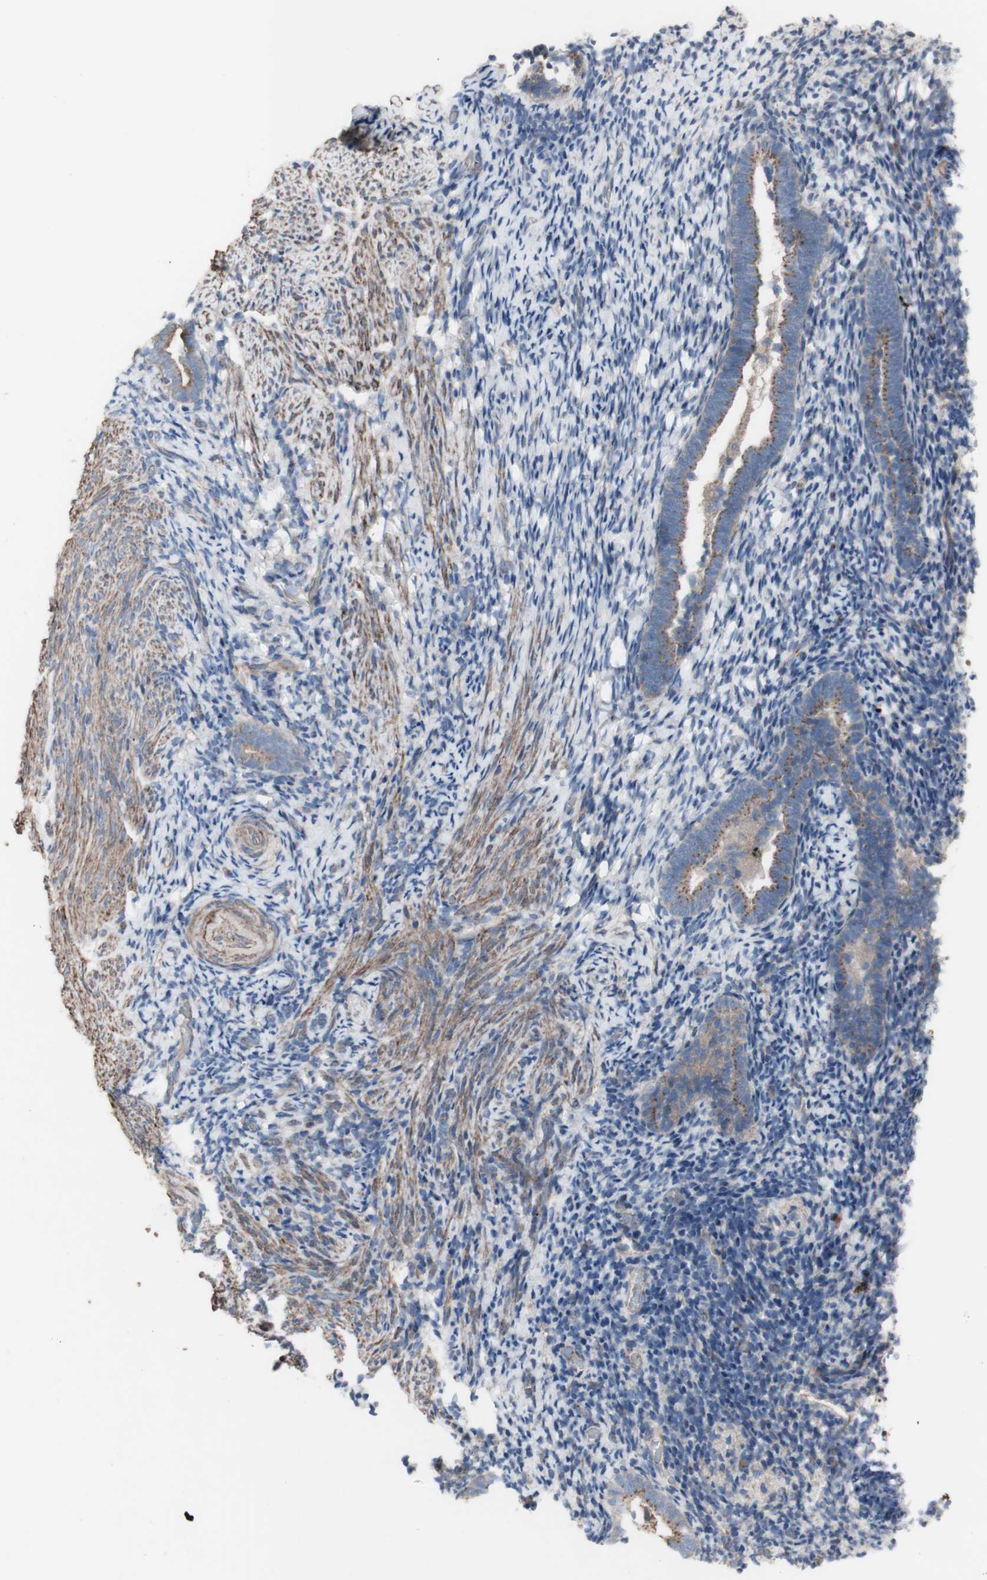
{"staining": {"intensity": "moderate", "quantity": "25%-75%", "location": "cytoplasmic/membranous"}, "tissue": "endometrium", "cell_type": "Cells in endometrial stroma", "image_type": "normal", "snomed": [{"axis": "morphology", "description": "Normal tissue, NOS"}, {"axis": "topography", "description": "Endometrium"}], "caption": "Benign endometrium displays moderate cytoplasmic/membranous expression in approximately 25%-75% of cells in endometrial stroma, visualized by immunohistochemistry.", "gene": "COPB1", "patient": {"sex": "female", "age": 51}}